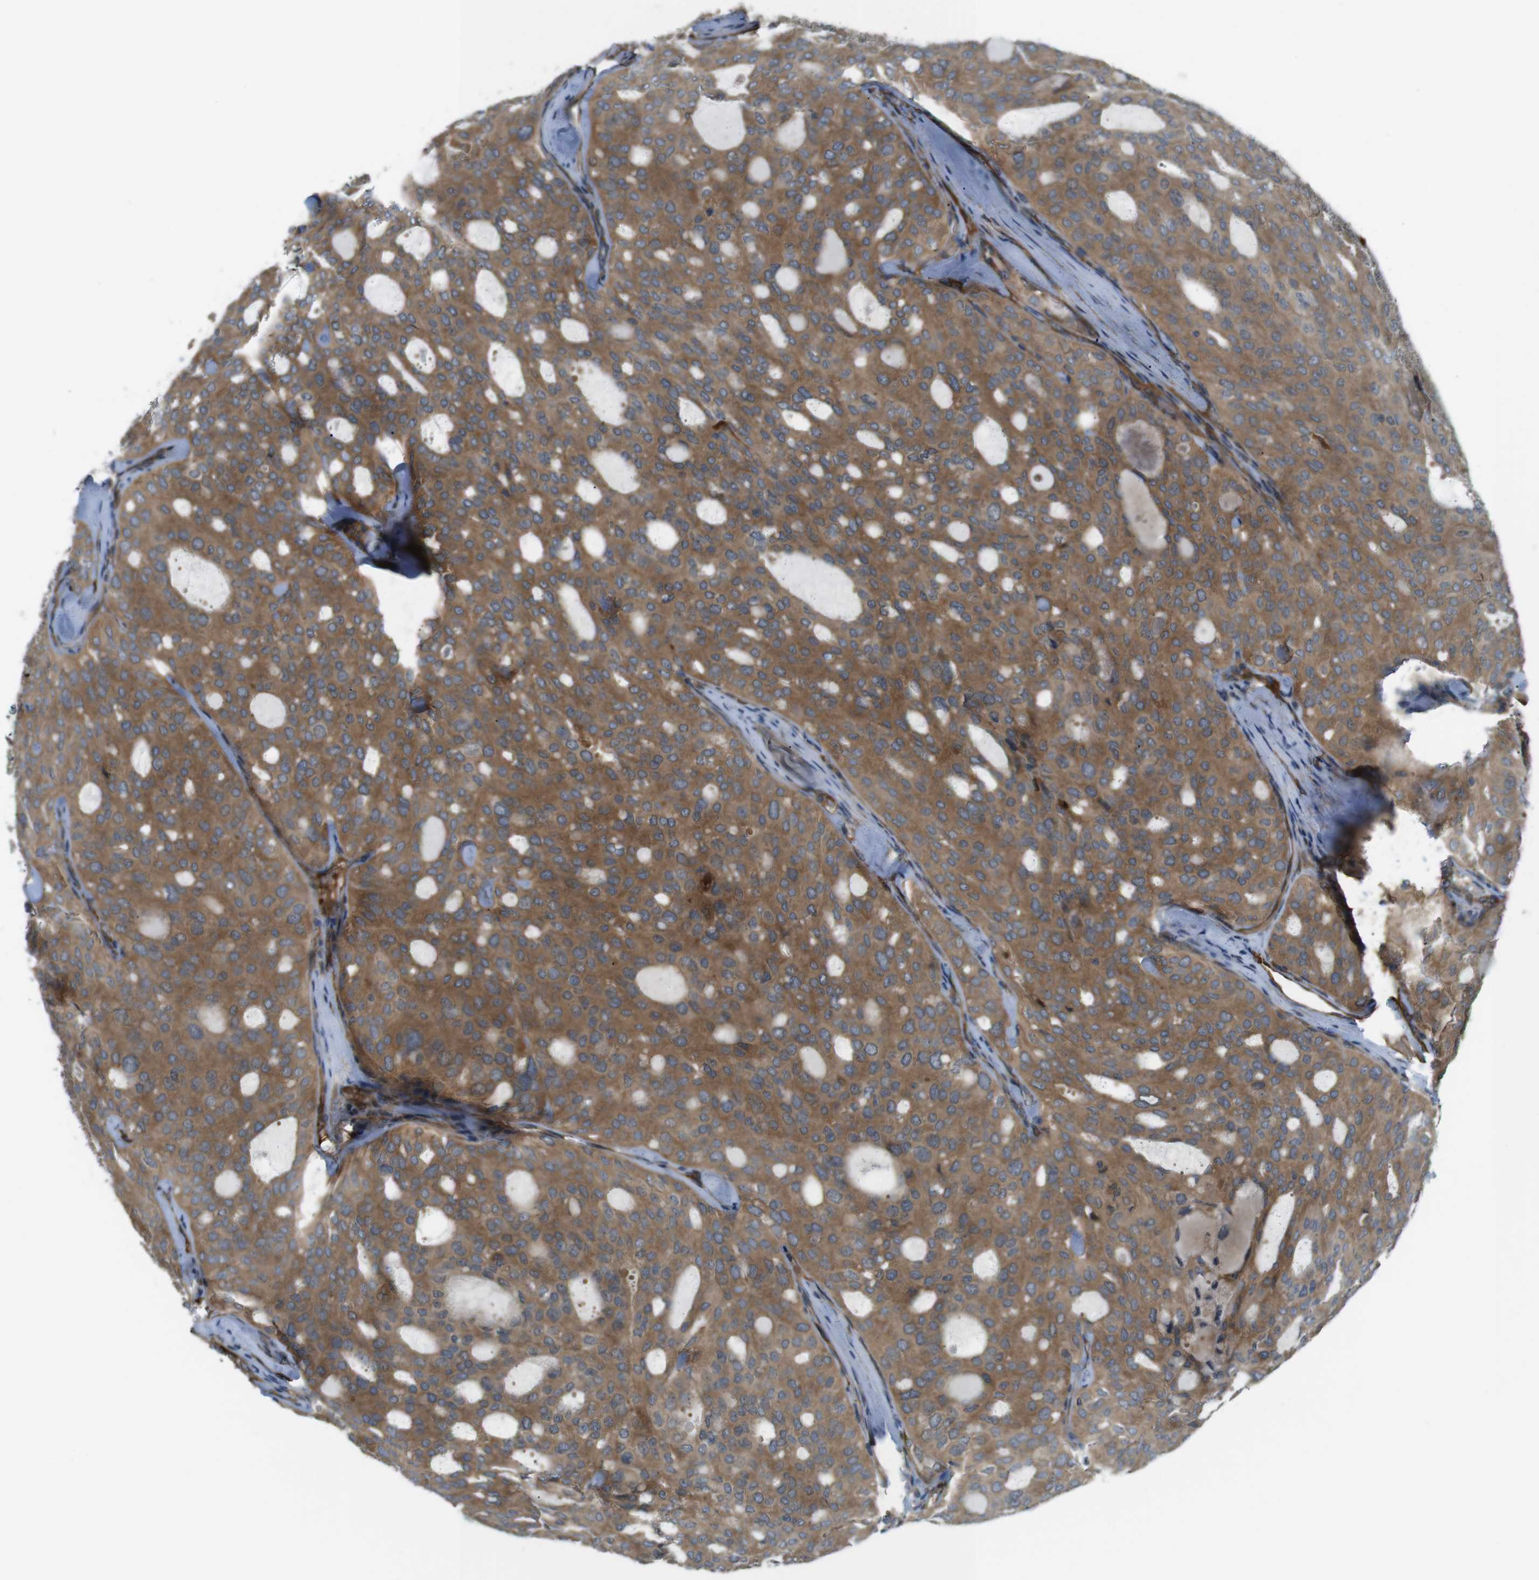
{"staining": {"intensity": "moderate", "quantity": ">75%", "location": "cytoplasmic/membranous"}, "tissue": "thyroid cancer", "cell_type": "Tumor cells", "image_type": "cancer", "snomed": [{"axis": "morphology", "description": "Follicular adenoma carcinoma, NOS"}, {"axis": "topography", "description": "Thyroid gland"}], "caption": "Thyroid cancer stained for a protein (brown) demonstrates moderate cytoplasmic/membranous positive positivity in approximately >75% of tumor cells.", "gene": "TSC1", "patient": {"sex": "male", "age": 75}}